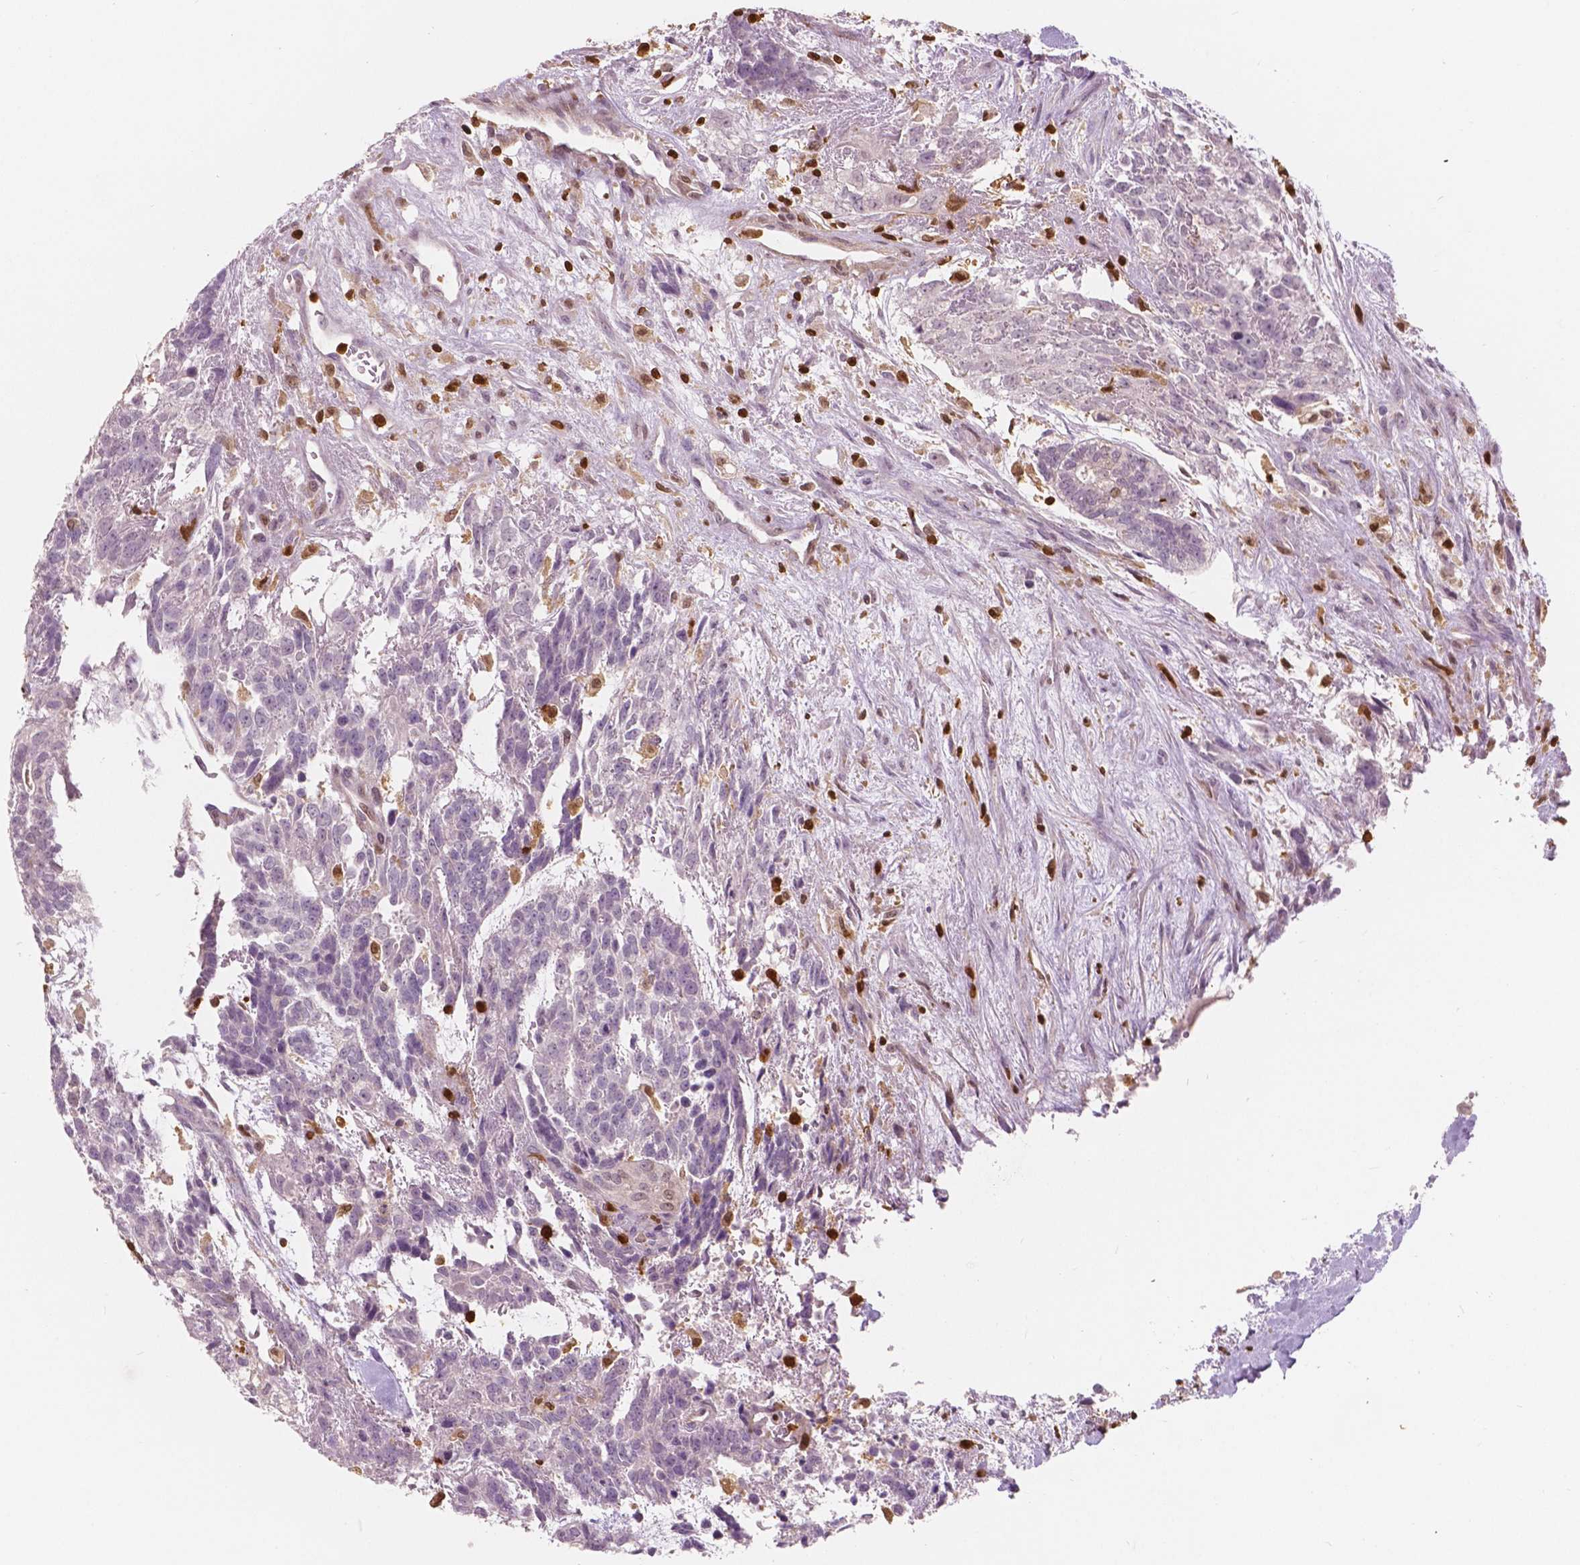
{"staining": {"intensity": "negative", "quantity": "none", "location": "none"}, "tissue": "testis cancer", "cell_type": "Tumor cells", "image_type": "cancer", "snomed": [{"axis": "morphology", "description": "Carcinoma, Embryonal, NOS"}, {"axis": "topography", "description": "Testis"}], "caption": "This photomicrograph is of testis cancer (embryonal carcinoma) stained with immunohistochemistry to label a protein in brown with the nuclei are counter-stained blue. There is no expression in tumor cells.", "gene": "S100A4", "patient": {"sex": "male", "age": 23}}